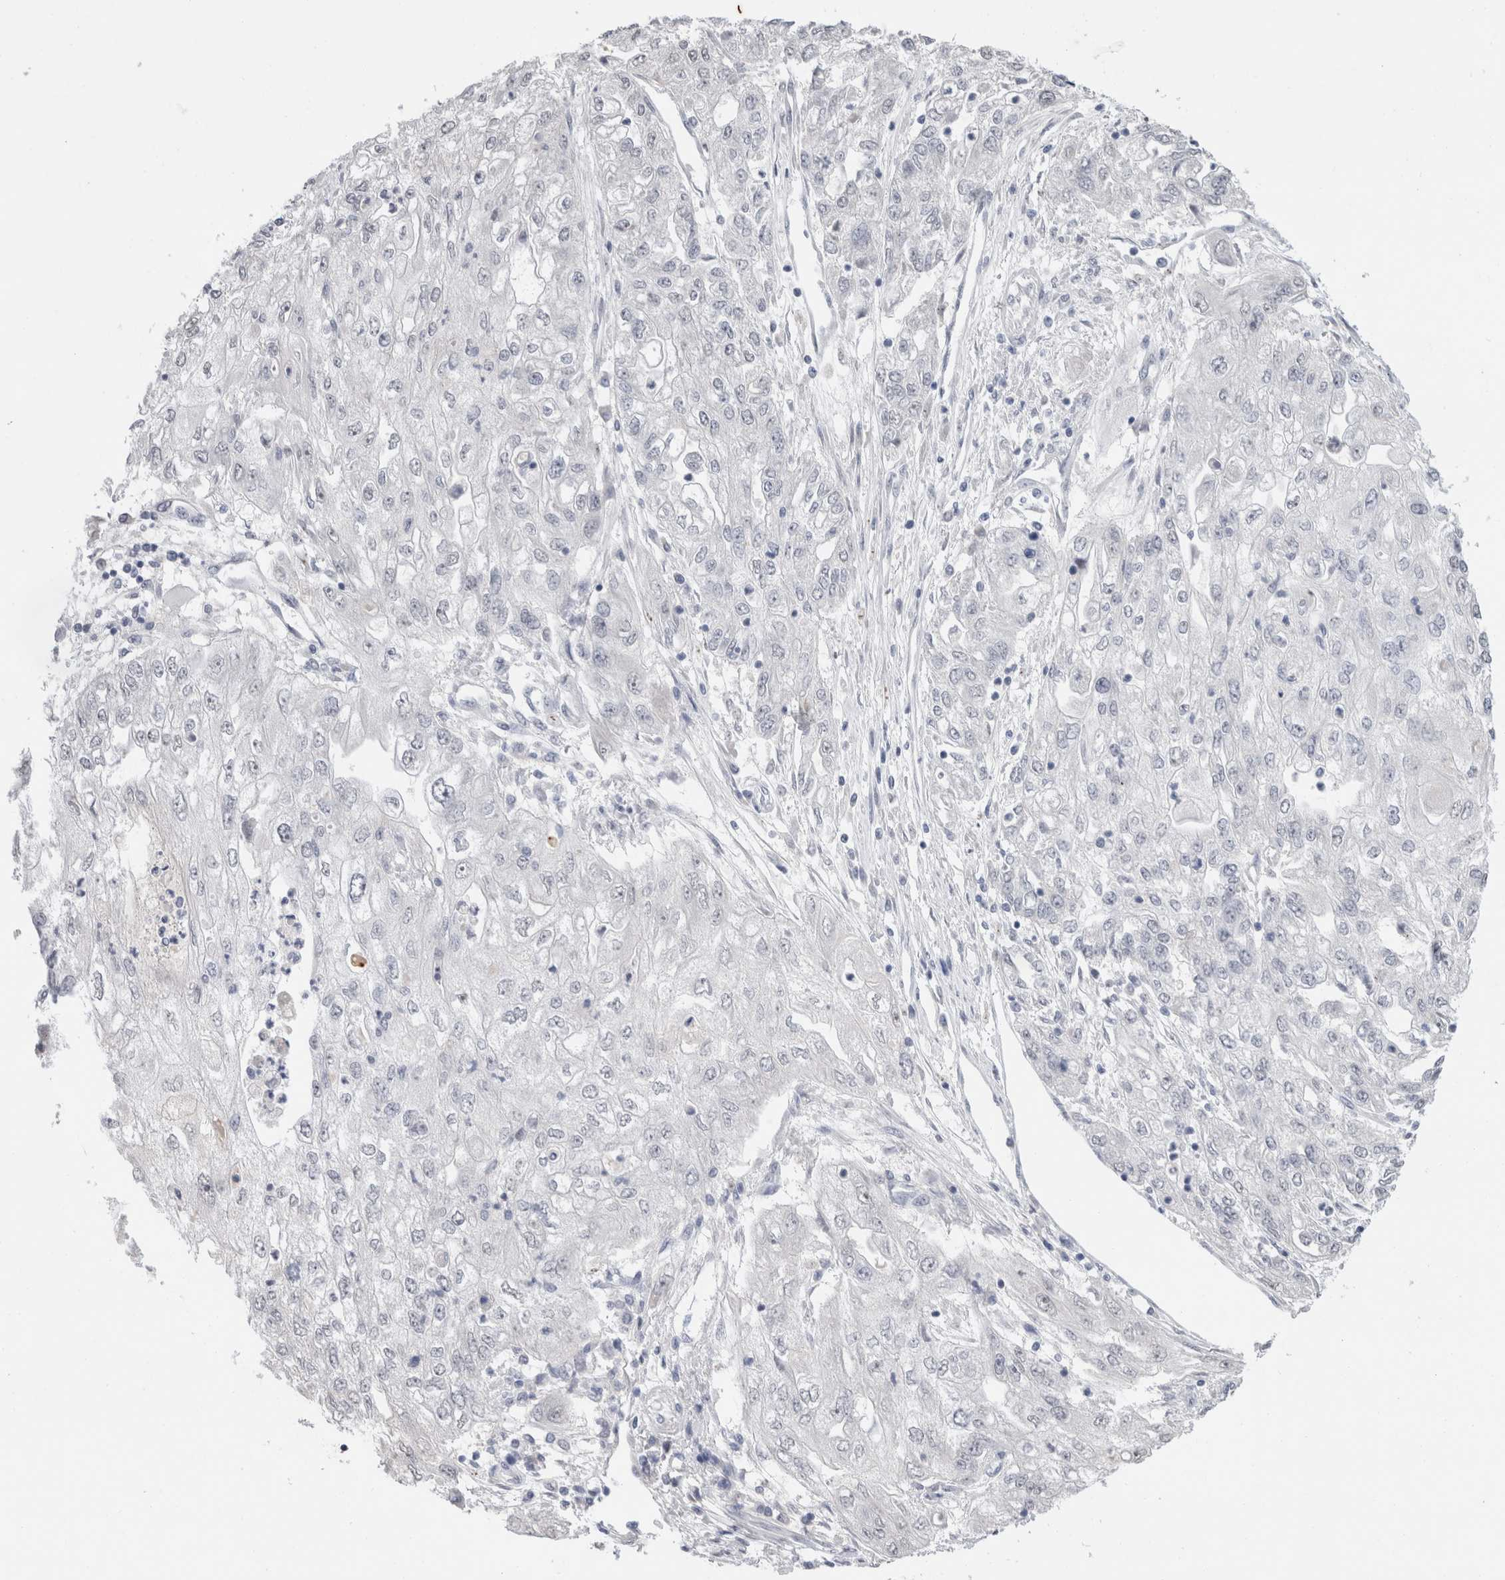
{"staining": {"intensity": "negative", "quantity": "none", "location": "none"}, "tissue": "endometrial cancer", "cell_type": "Tumor cells", "image_type": "cancer", "snomed": [{"axis": "morphology", "description": "Adenocarcinoma, NOS"}, {"axis": "topography", "description": "Endometrium"}], "caption": "Endometrial cancer (adenocarcinoma) stained for a protein using IHC exhibits no positivity tumor cells.", "gene": "CADM3", "patient": {"sex": "female", "age": 49}}